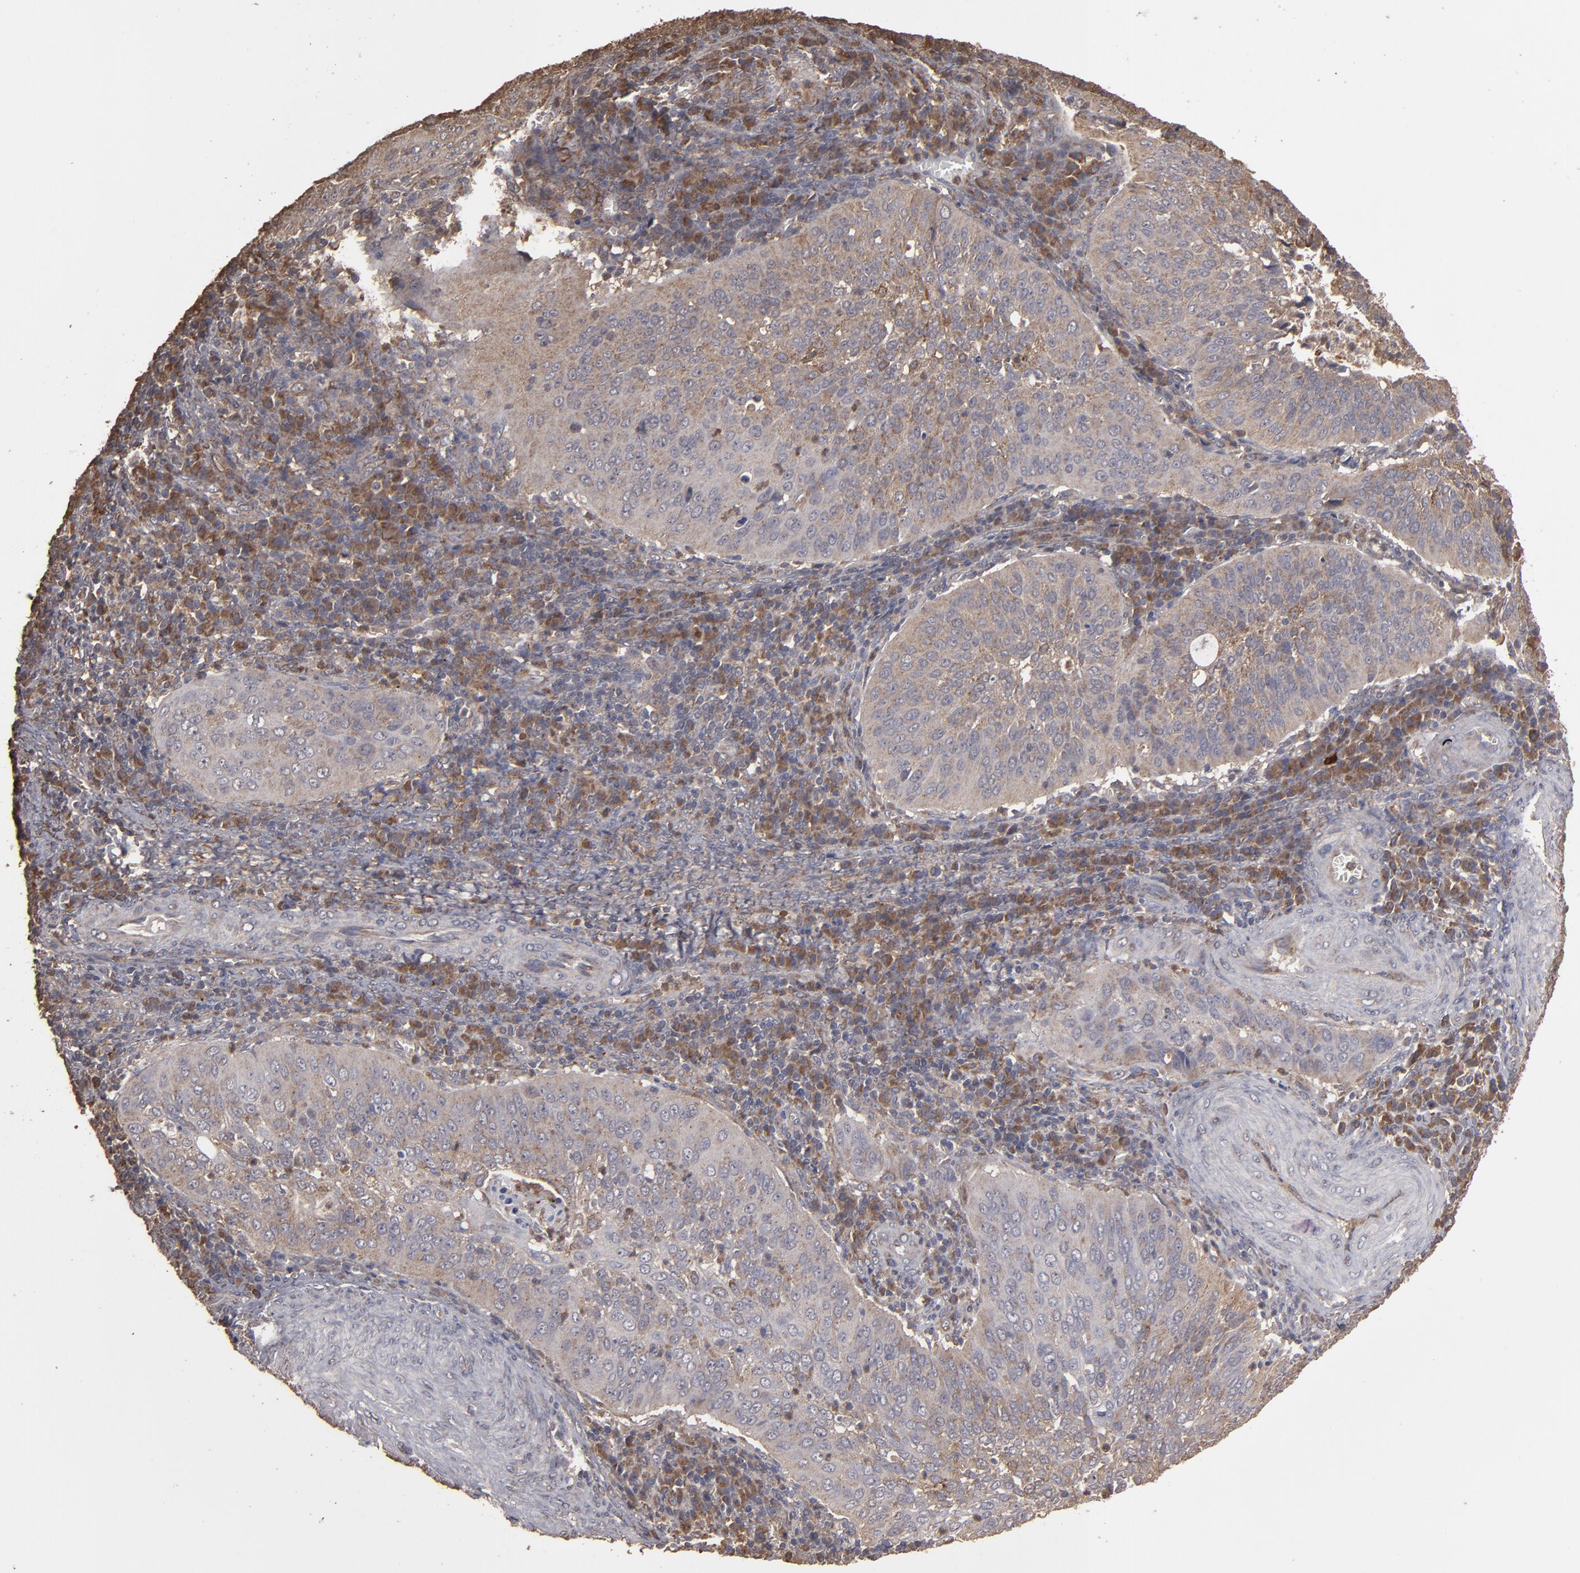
{"staining": {"intensity": "weak", "quantity": ">75%", "location": "cytoplasmic/membranous"}, "tissue": "cervical cancer", "cell_type": "Tumor cells", "image_type": "cancer", "snomed": [{"axis": "morphology", "description": "Squamous cell carcinoma, NOS"}, {"axis": "topography", "description": "Cervix"}], "caption": "DAB immunohistochemical staining of human cervical cancer (squamous cell carcinoma) demonstrates weak cytoplasmic/membranous protein expression in about >75% of tumor cells. Using DAB (3,3'-diaminobenzidine) (brown) and hematoxylin (blue) stains, captured at high magnification using brightfield microscopy.", "gene": "MMP2", "patient": {"sex": "female", "age": 39}}